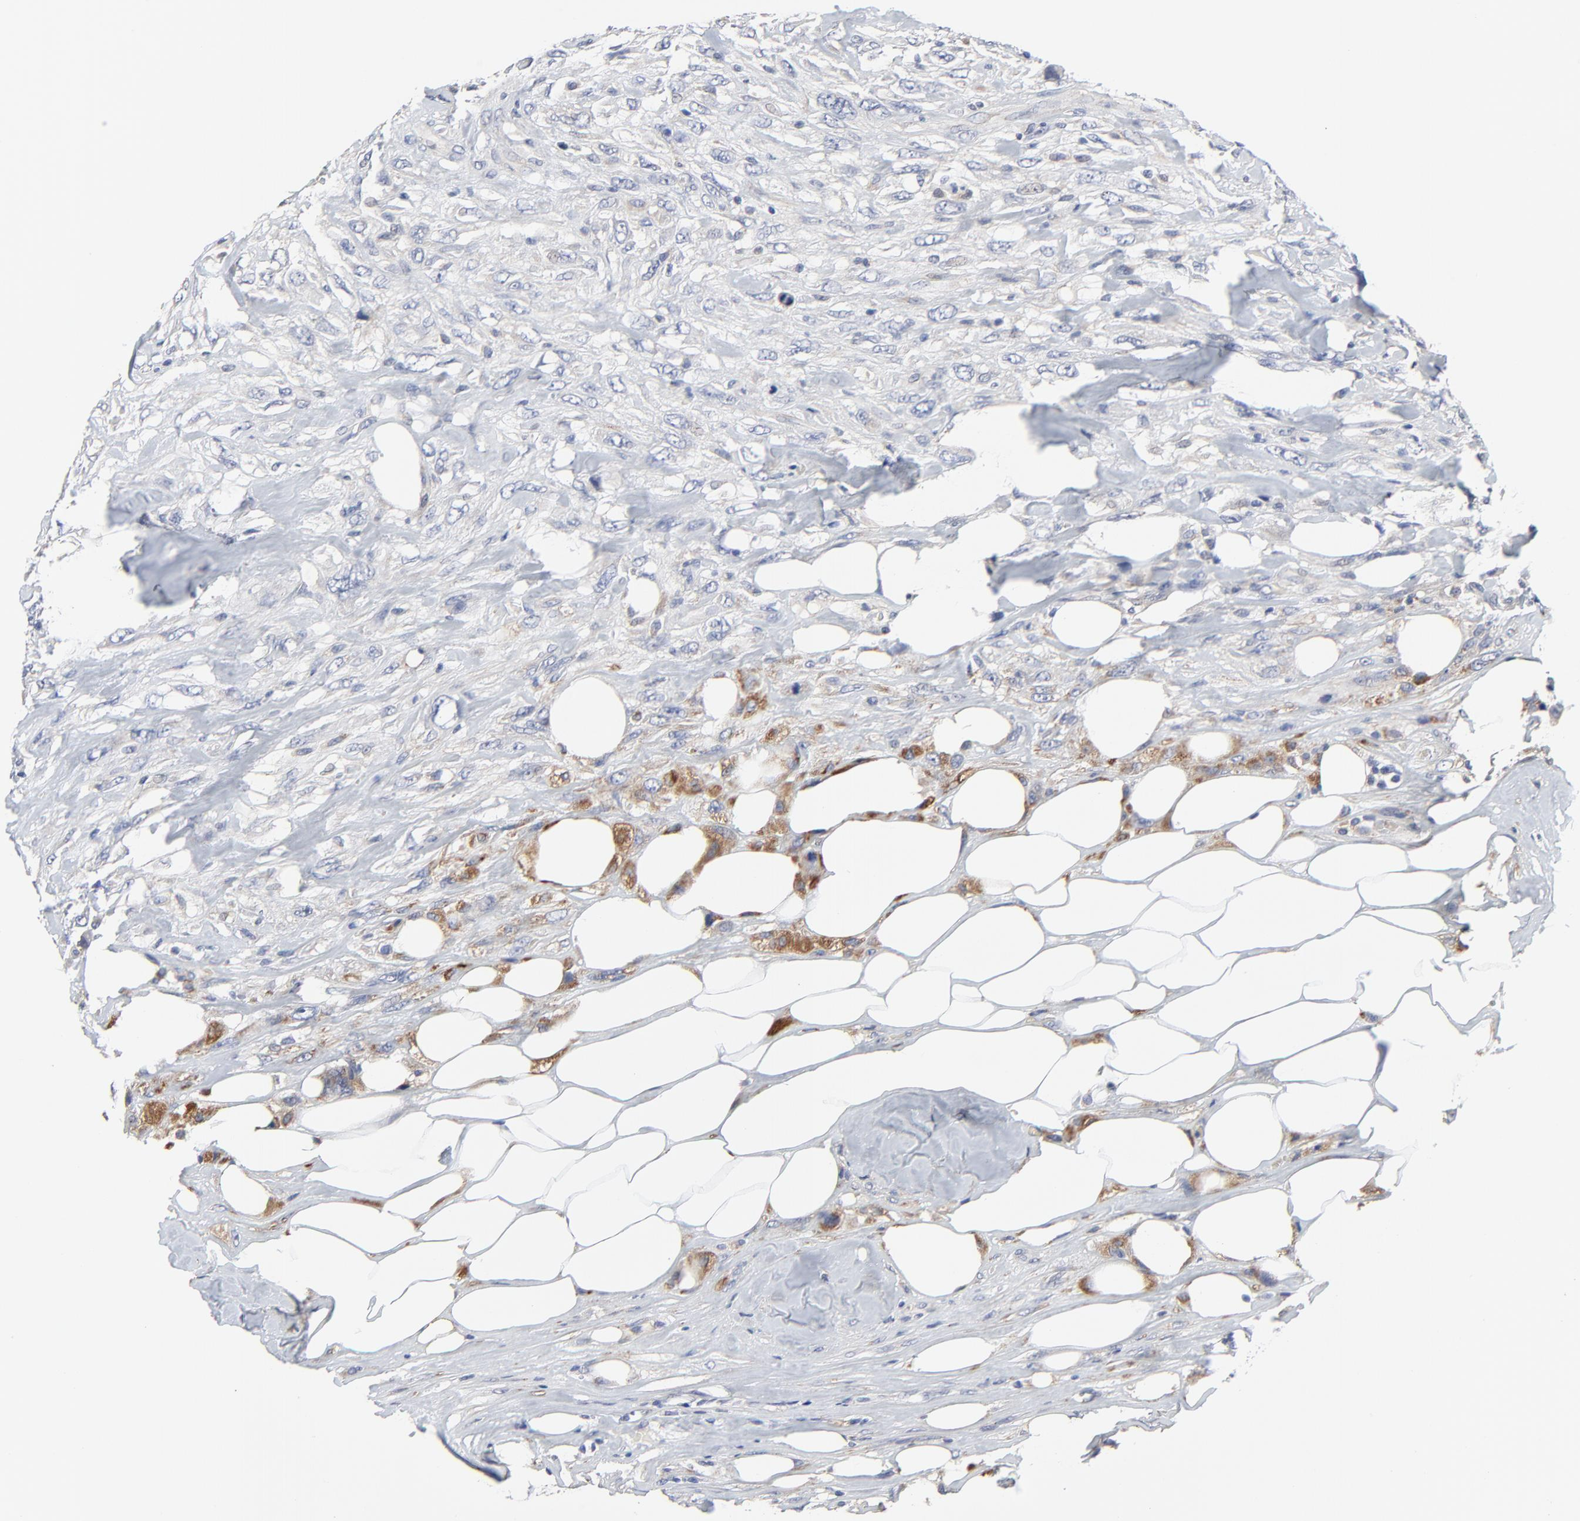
{"staining": {"intensity": "negative", "quantity": "none", "location": "none"}, "tissue": "breast cancer", "cell_type": "Tumor cells", "image_type": "cancer", "snomed": [{"axis": "morphology", "description": "Neoplasm, malignant, NOS"}, {"axis": "topography", "description": "Breast"}], "caption": "An IHC image of breast neoplasm (malignant) is shown. There is no staining in tumor cells of breast neoplasm (malignant). The staining is performed using DAB (3,3'-diaminobenzidine) brown chromogen with nuclei counter-stained in using hematoxylin.", "gene": "DHRSX", "patient": {"sex": "female", "age": 50}}